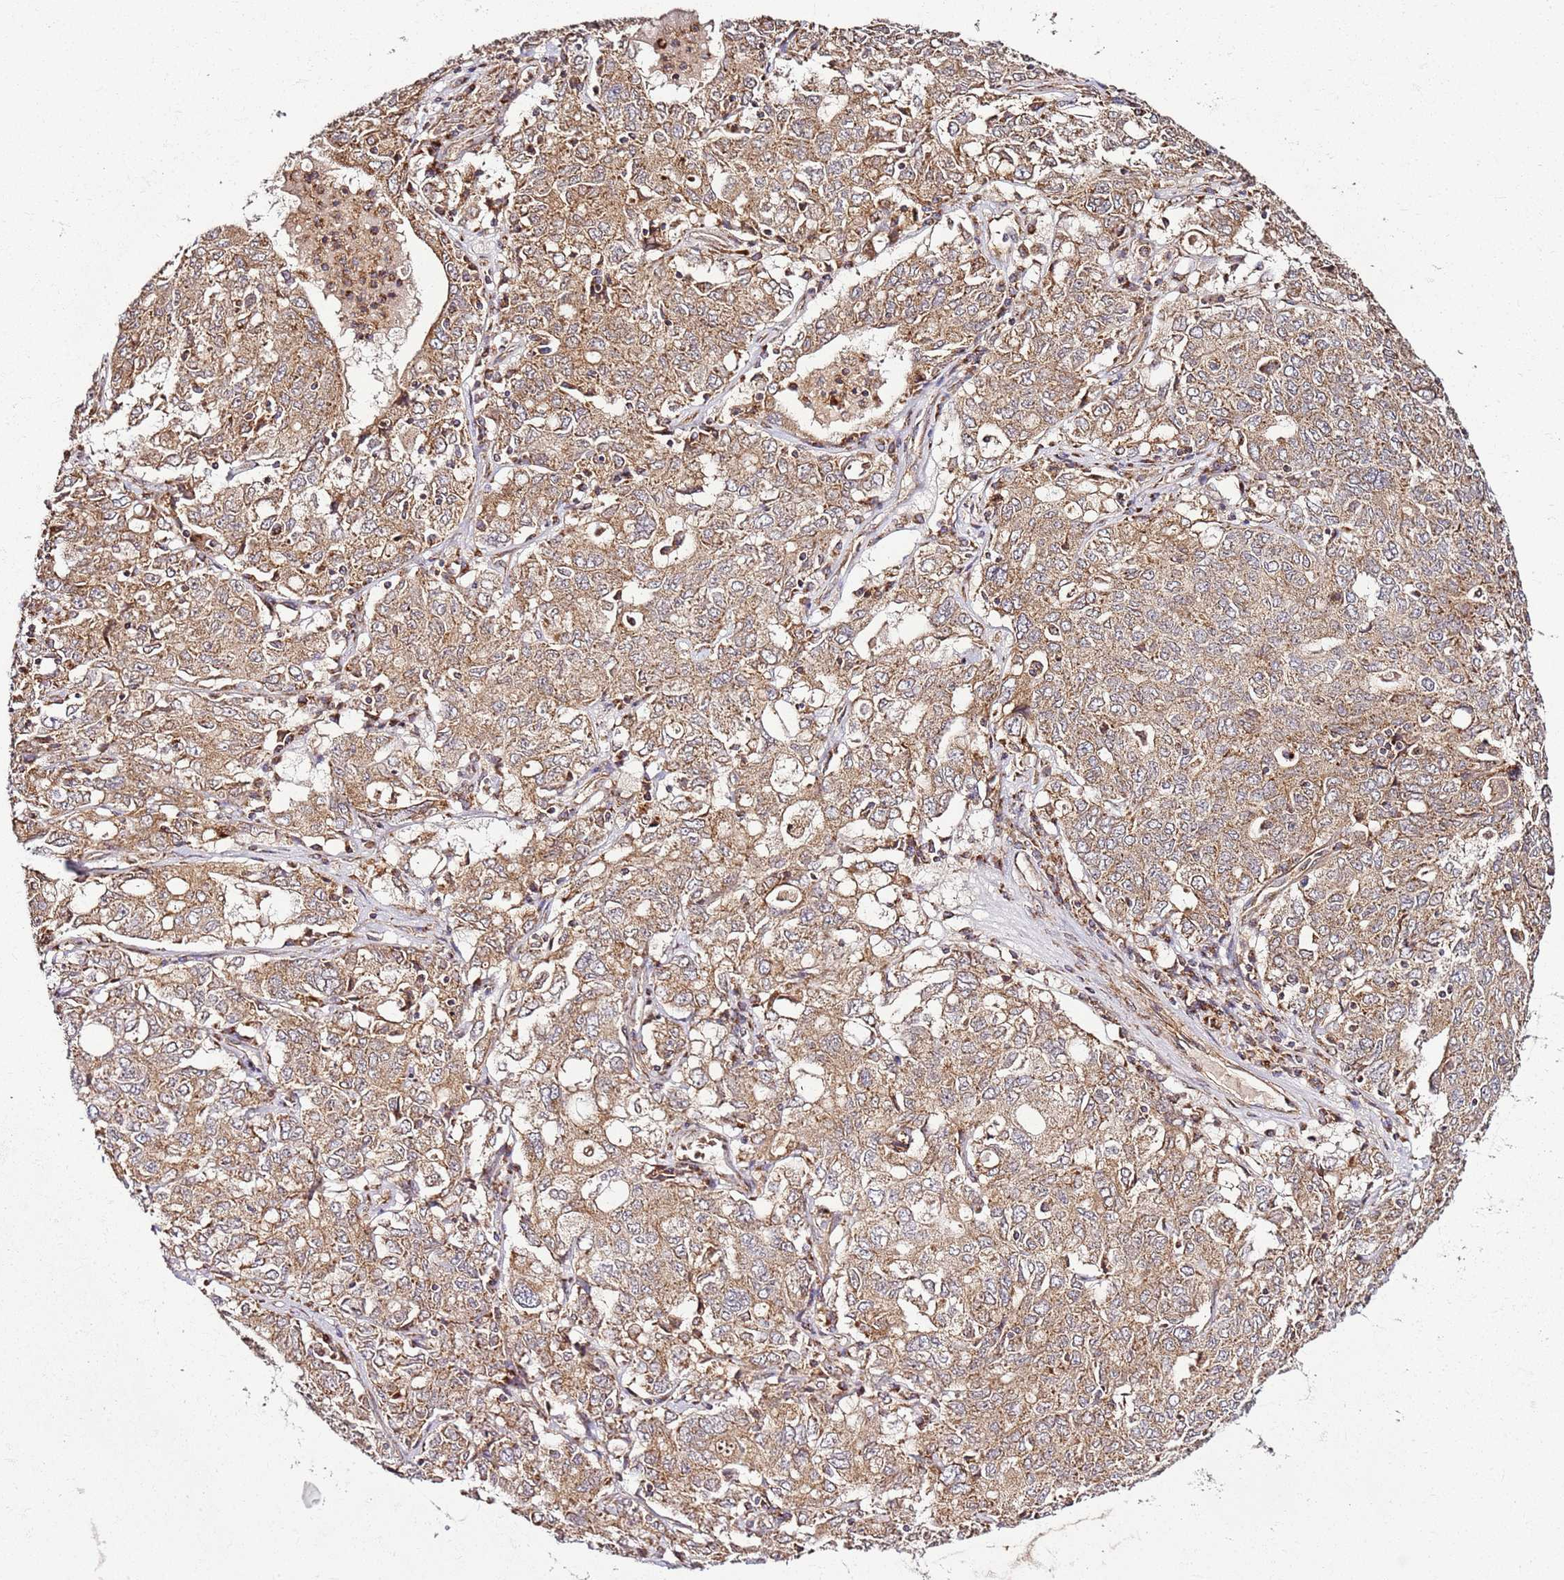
{"staining": {"intensity": "moderate", "quantity": ">75%", "location": "cytoplasmic/membranous"}, "tissue": "ovarian cancer", "cell_type": "Tumor cells", "image_type": "cancer", "snomed": [{"axis": "morphology", "description": "Carcinoma, endometroid"}, {"axis": "topography", "description": "Ovary"}], "caption": "A medium amount of moderate cytoplasmic/membranous positivity is present in approximately >75% of tumor cells in ovarian cancer tissue.", "gene": "TM2D2", "patient": {"sex": "female", "age": 62}}